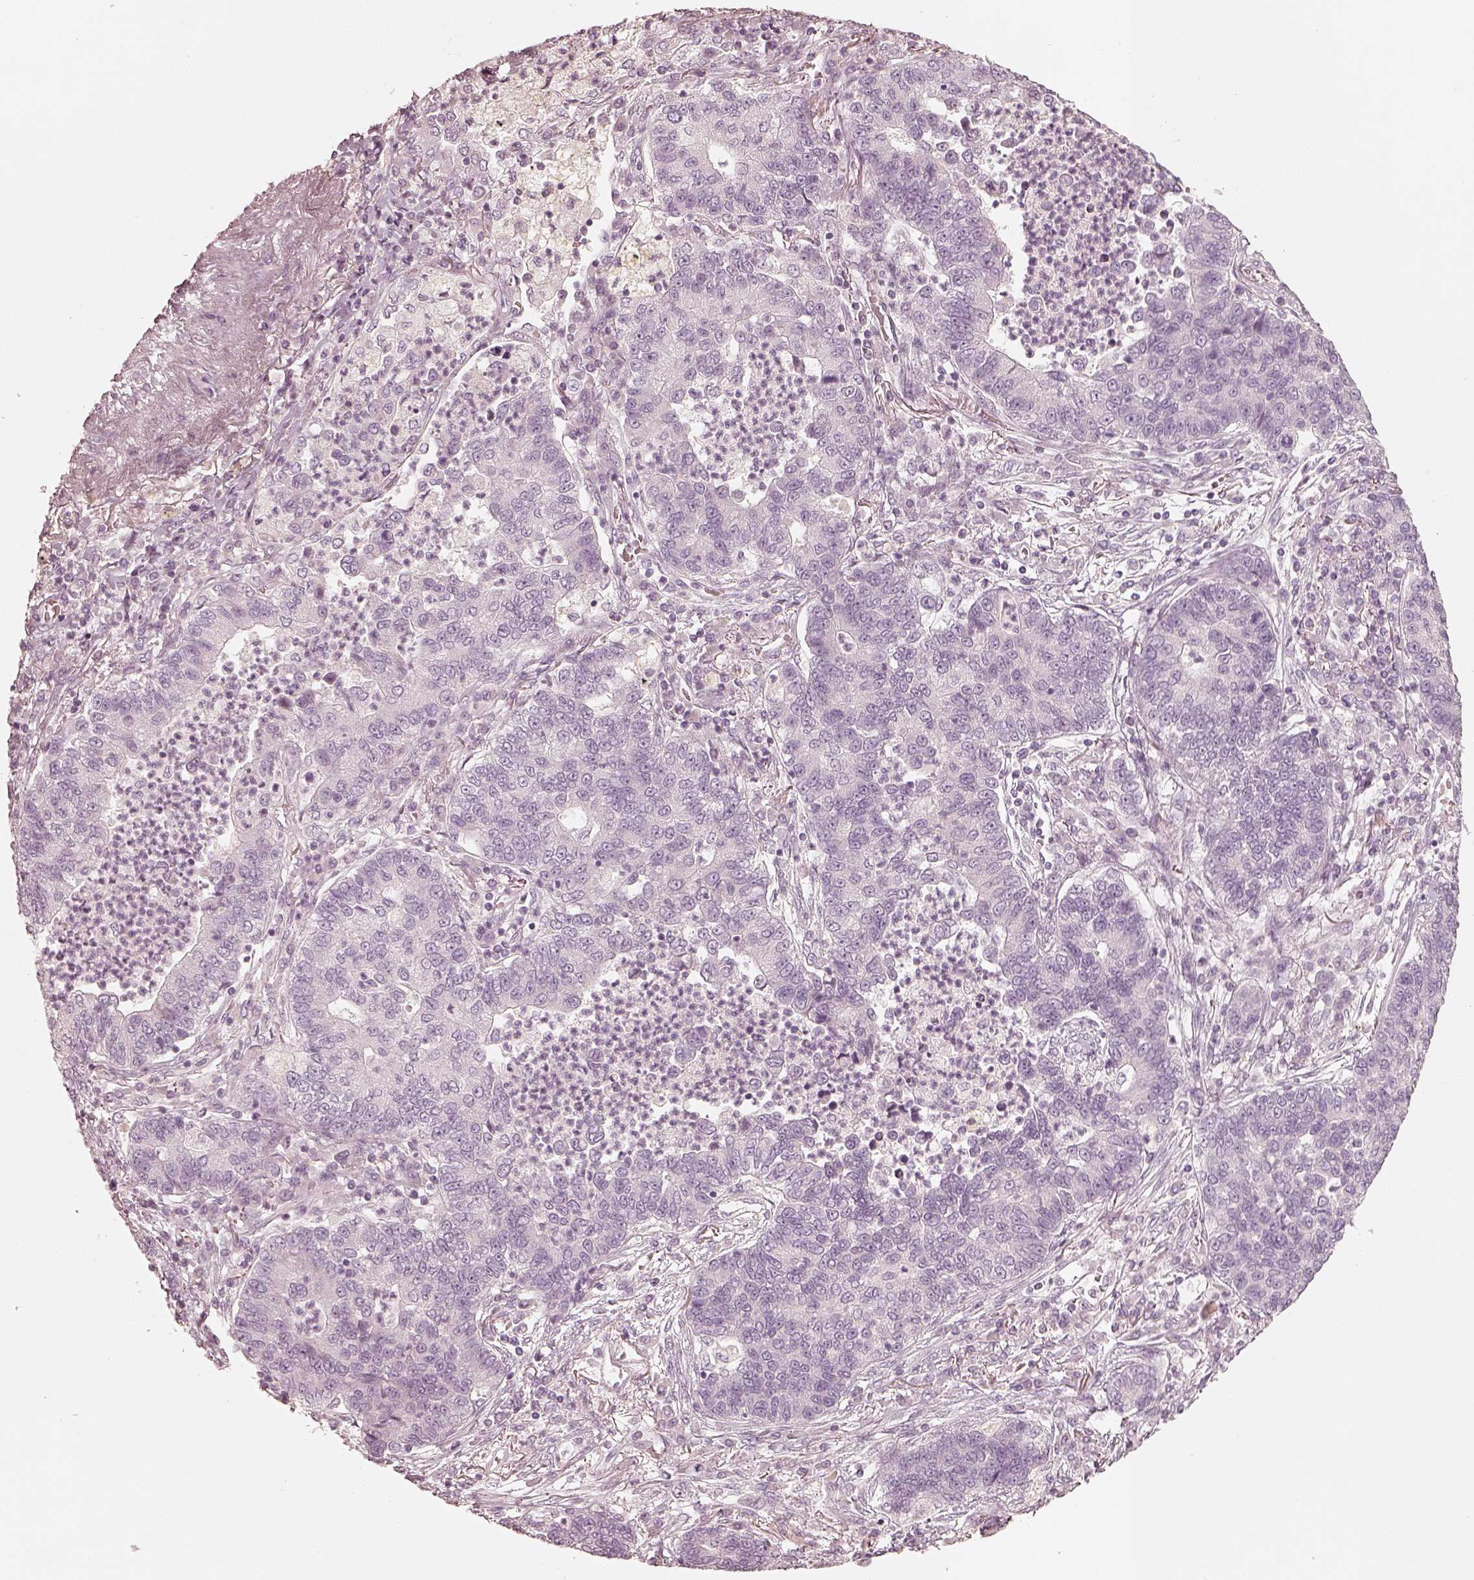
{"staining": {"intensity": "negative", "quantity": "none", "location": "none"}, "tissue": "lung cancer", "cell_type": "Tumor cells", "image_type": "cancer", "snomed": [{"axis": "morphology", "description": "Adenocarcinoma, NOS"}, {"axis": "topography", "description": "Lung"}], "caption": "IHC photomicrograph of adenocarcinoma (lung) stained for a protein (brown), which displays no expression in tumor cells.", "gene": "KRT82", "patient": {"sex": "female", "age": 57}}